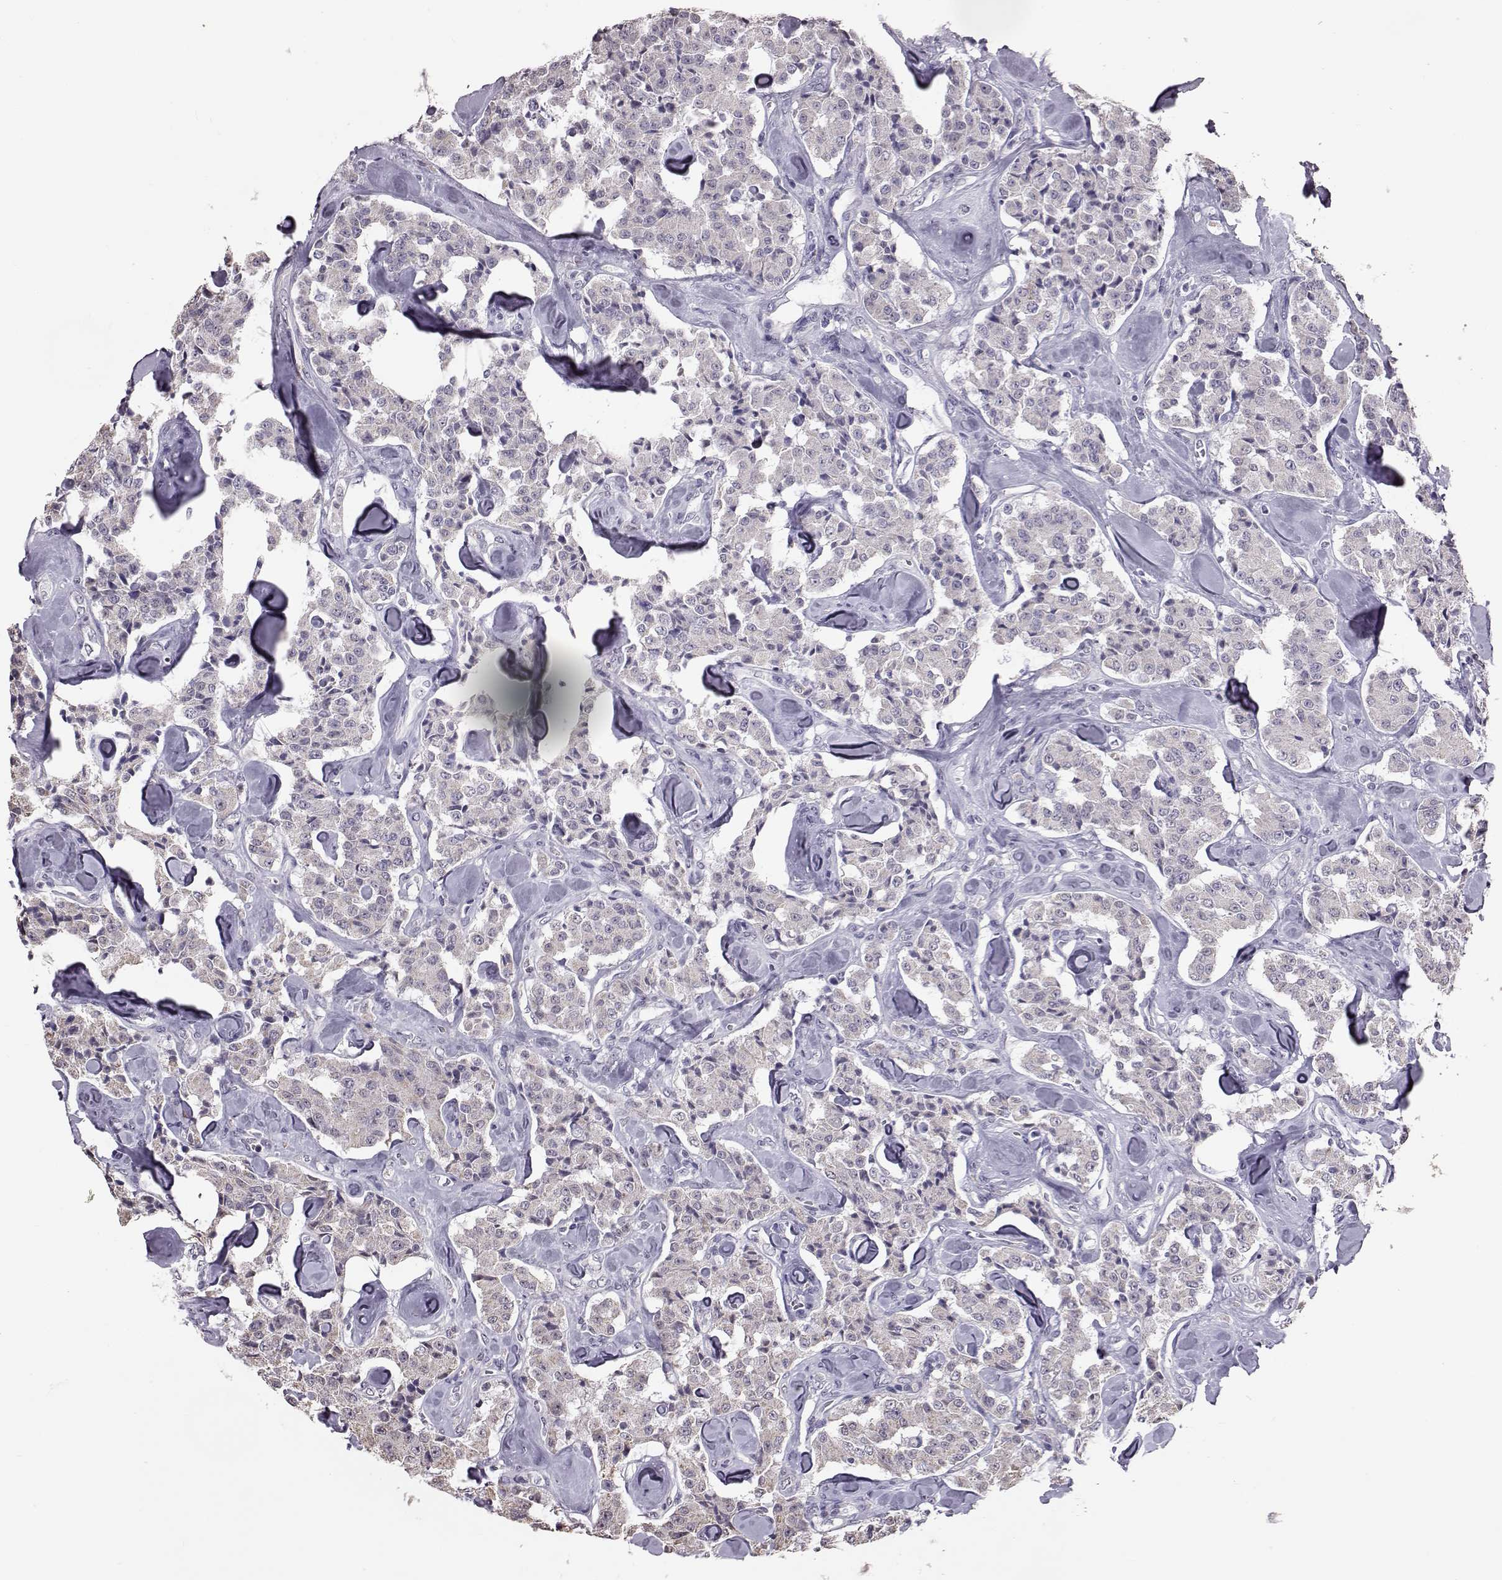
{"staining": {"intensity": "negative", "quantity": "none", "location": "none"}, "tissue": "carcinoid", "cell_type": "Tumor cells", "image_type": "cancer", "snomed": [{"axis": "morphology", "description": "Carcinoid, malignant, NOS"}, {"axis": "topography", "description": "Pancreas"}], "caption": "Immunohistochemistry histopathology image of neoplastic tissue: human carcinoid stained with DAB (3,3'-diaminobenzidine) displays no significant protein expression in tumor cells.", "gene": "ALDH3A1", "patient": {"sex": "male", "age": 41}}